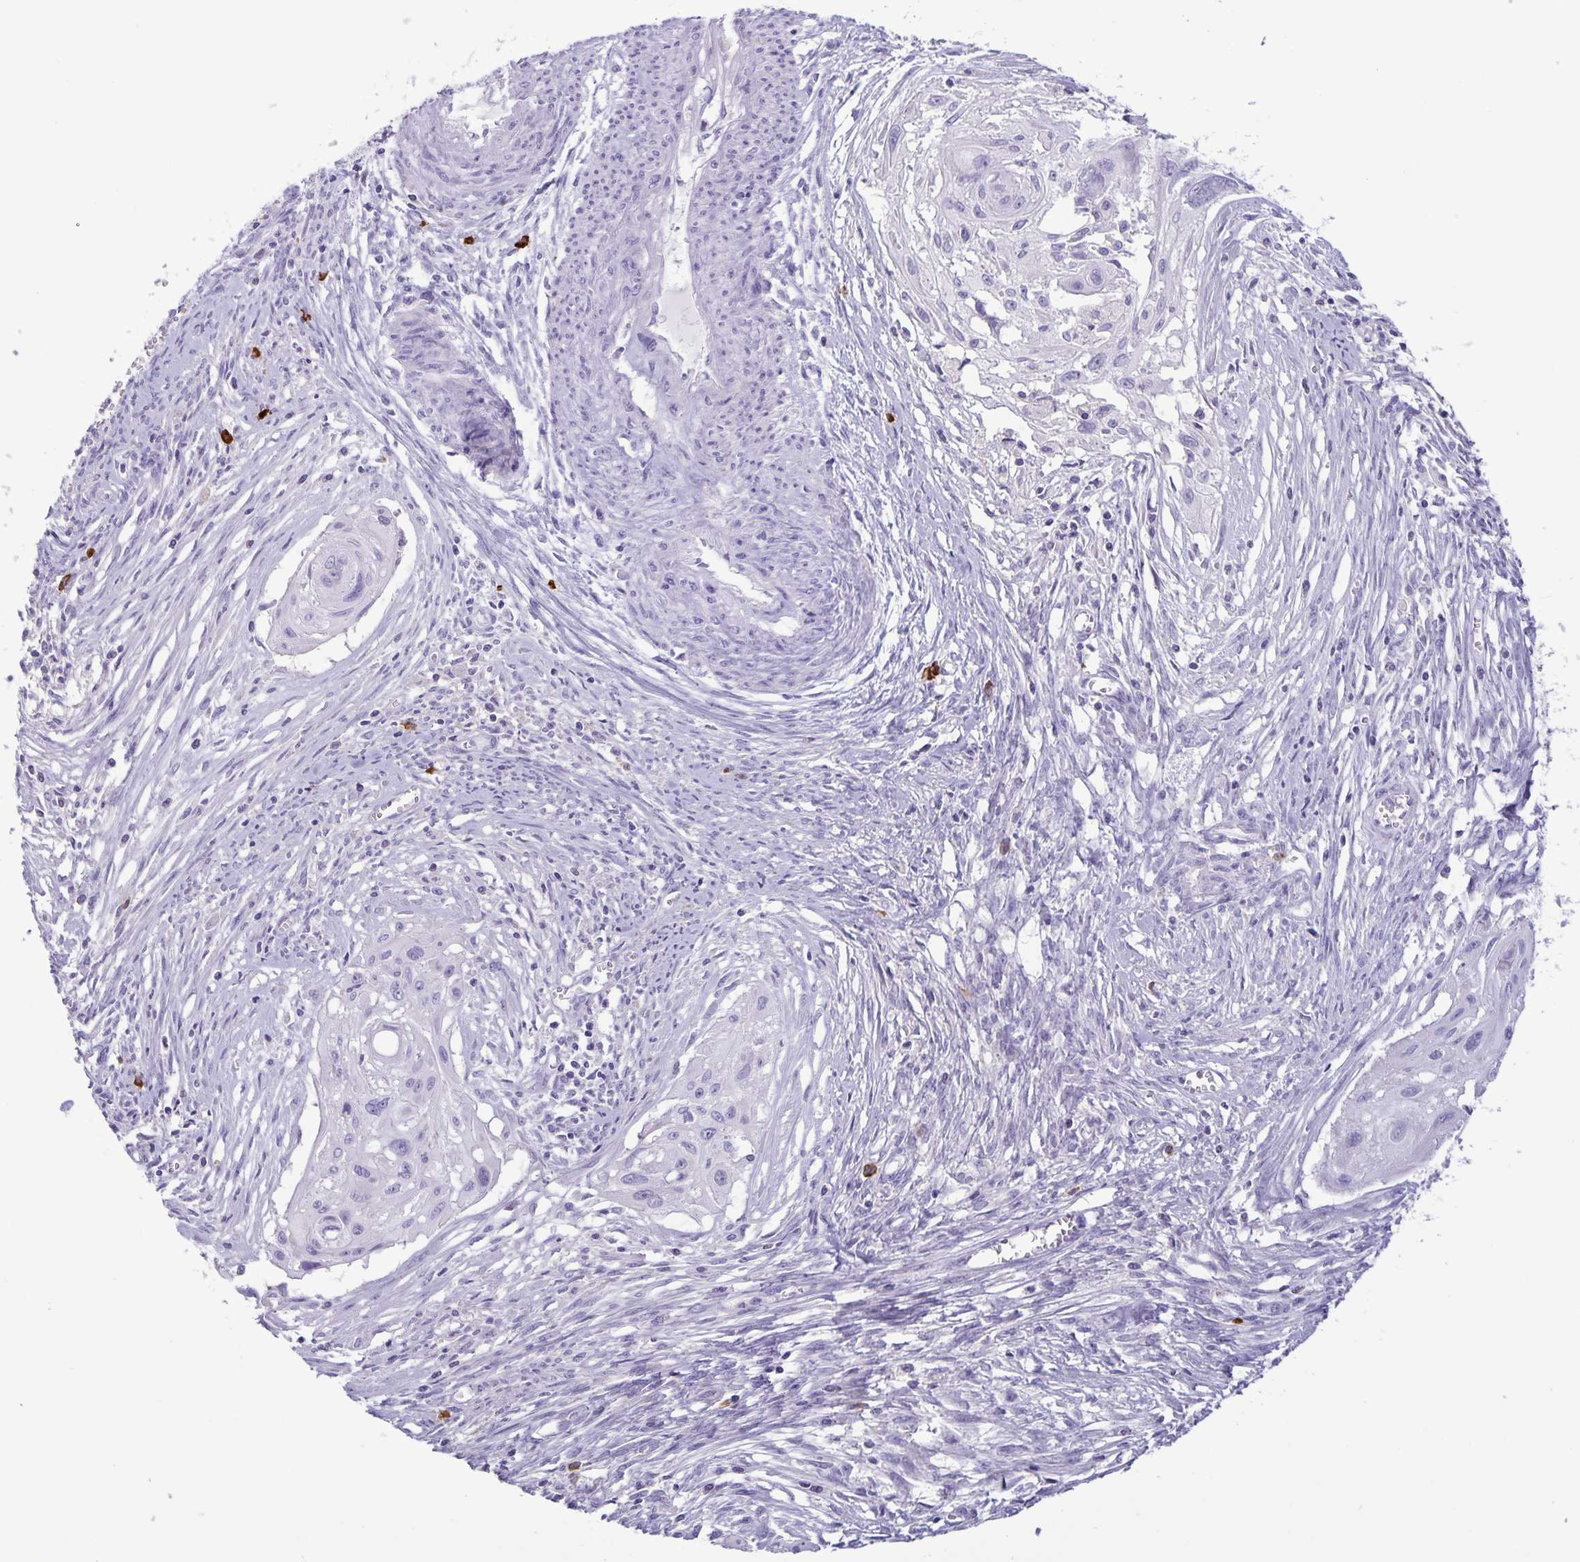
{"staining": {"intensity": "negative", "quantity": "none", "location": "none"}, "tissue": "cervical cancer", "cell_type": "Tumor cells", "image_type": "cancer", "snomed": [{"axis": "morphology", "description": "Squamous cell carcinoma, NOS"}, {"axis": "topography", "description": "Cervix"}], "caption": "This is an immunohistochemistry image of human cervical cancer (squamous cell carcinoma). There is no staining in tumor cells.", "gene": "IBTK", "patient": {"sex": "female", "age": 49}}